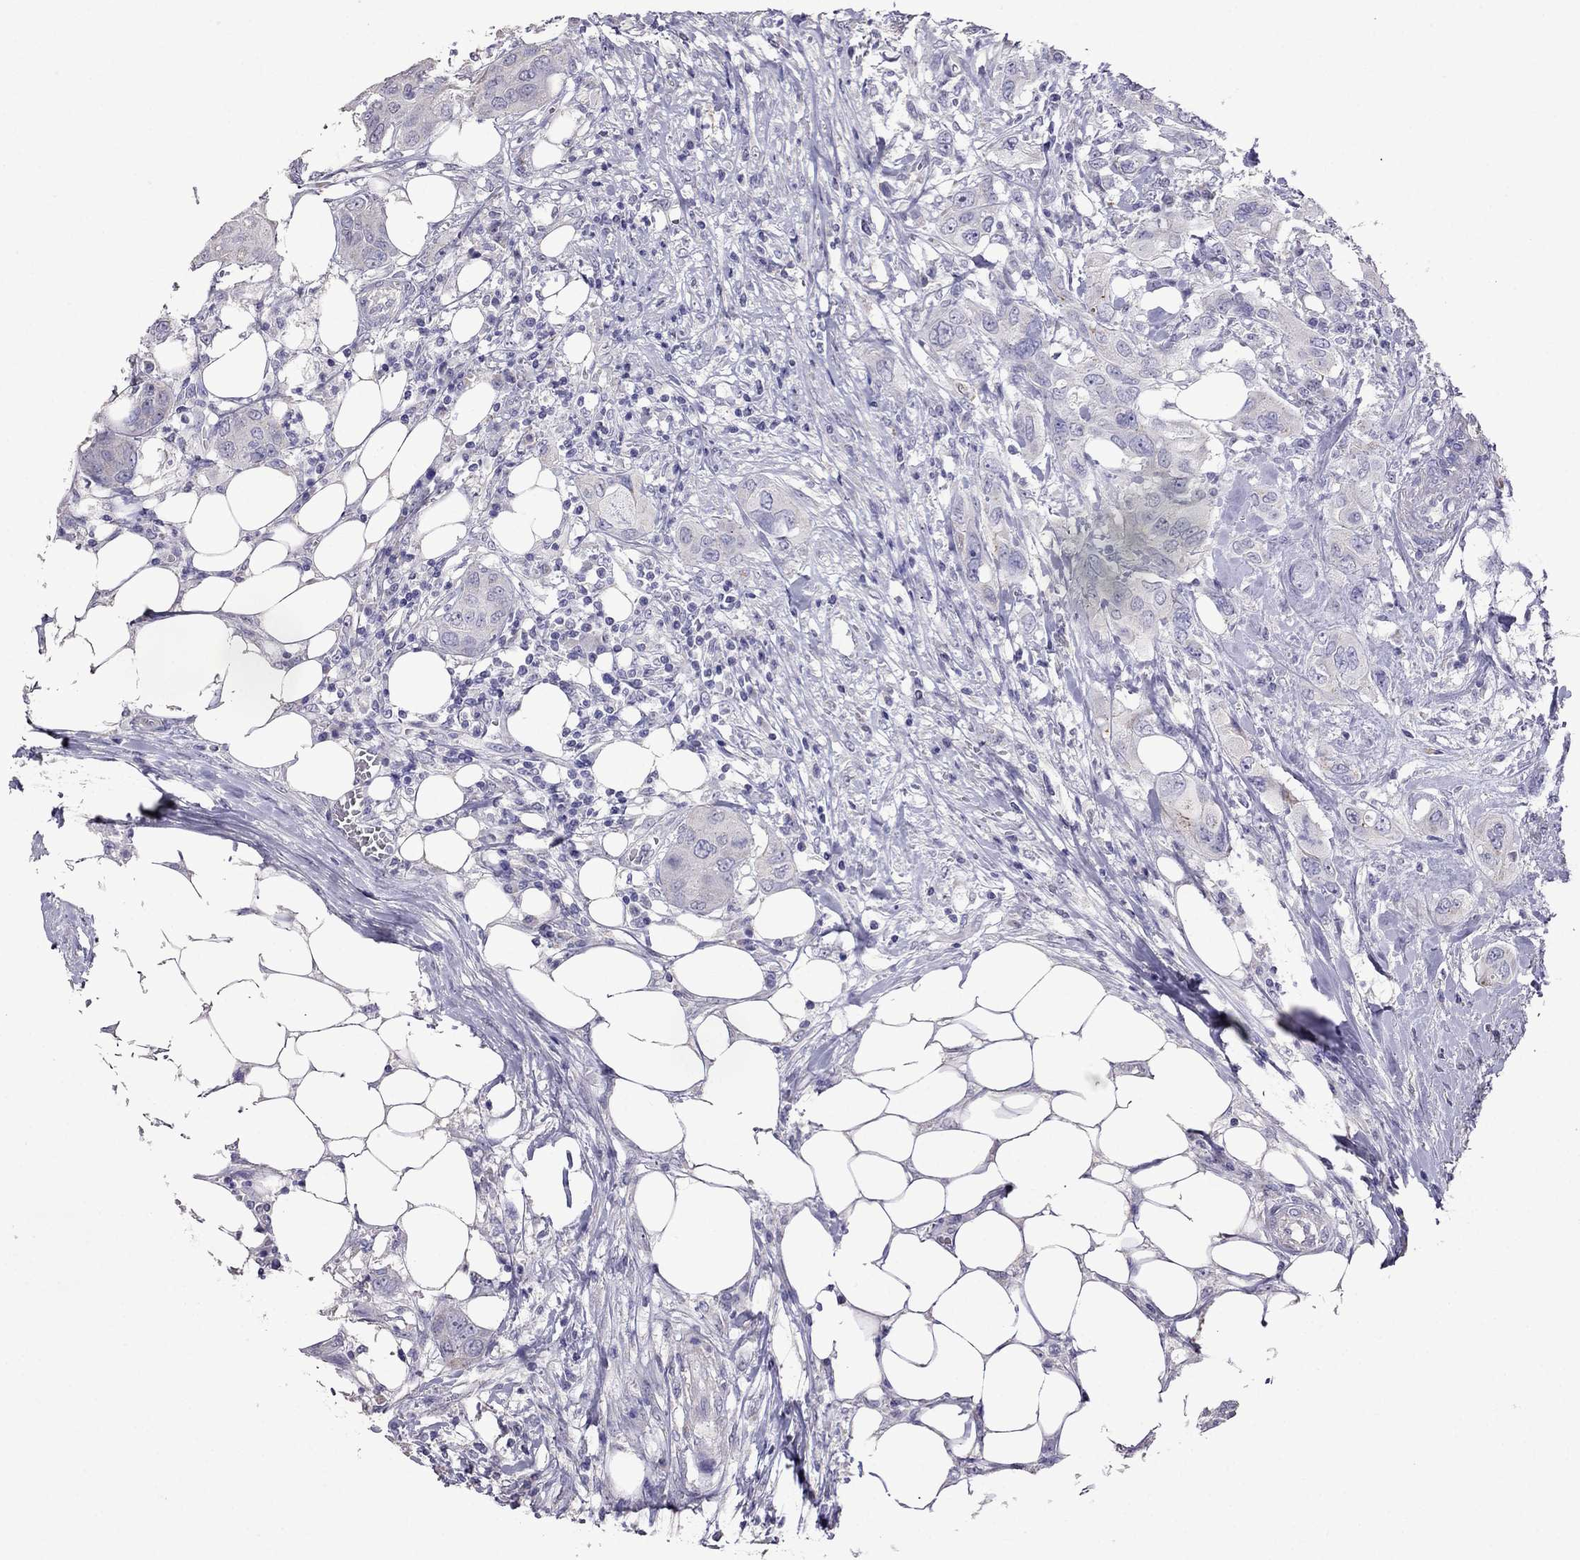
{"staining": {"intensity": "negative", "quantity": "none", "location": "none"}, "tissue": "urothelial cancer", "cell_type": "Tumor cells", "image_type": "cancer", "snomed": [{"axis": "morphology", "description": "Urothelial carcinoma, NOS"}, {"axis": "morphology", "description": "Urothelial carcinoma, High grade"}, {"axis": "topography", "description": "Urinary bladder"}], "caption": "Immunohistochemistry (IHC) image of human urothelial cancer stained for a protein (brown), which displays no expression in tumor cells. Brightfield microscopy of immunohistochemistry stained with DAB (3,3'-diaminobenzidine) (brown) and hematoxylin (blue), captured at high magnification.", "gene": "AK5", "patient": {"sex": "male", "age": 63}}